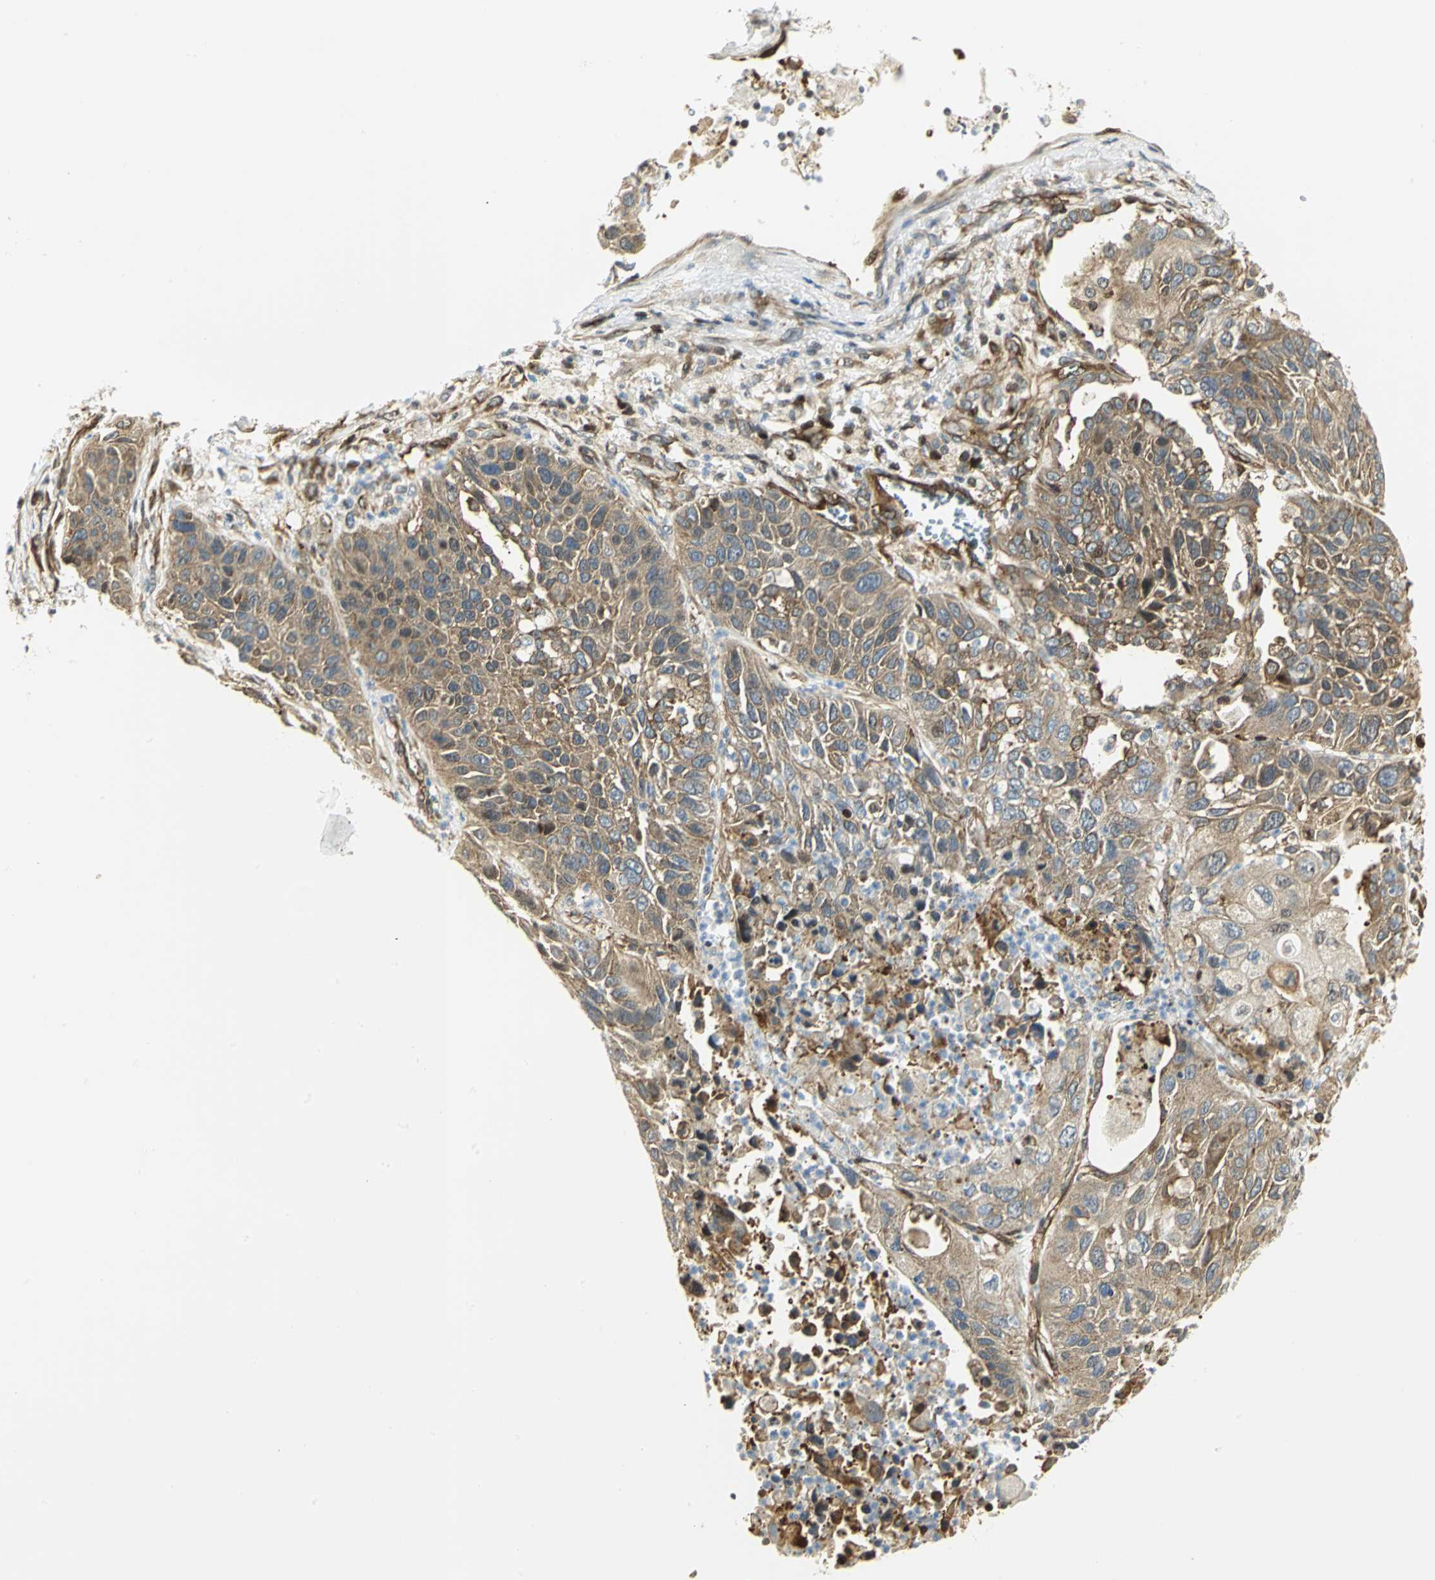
{"staining": {"intensity": "moderate", "quantity": ">75%", "location": "cytoplasmic/membranous"}, "tissue": "lung cancer", "cell_type": "Tumor cells", "image_type": "cancer", "snomed": [{"axis": "morphology", "description": "Squamous cell carcinoma, NOS"}, {"axis": "topography", "description": "Lung"}], "caption": "Tumor cells show medium levels of moderate cytoplasmic/membranous staining in about >75% of cells in human lung squamous cell carcinoma.", "gene": "EEA1", "patient": {"sex": "female", "age": 76}}